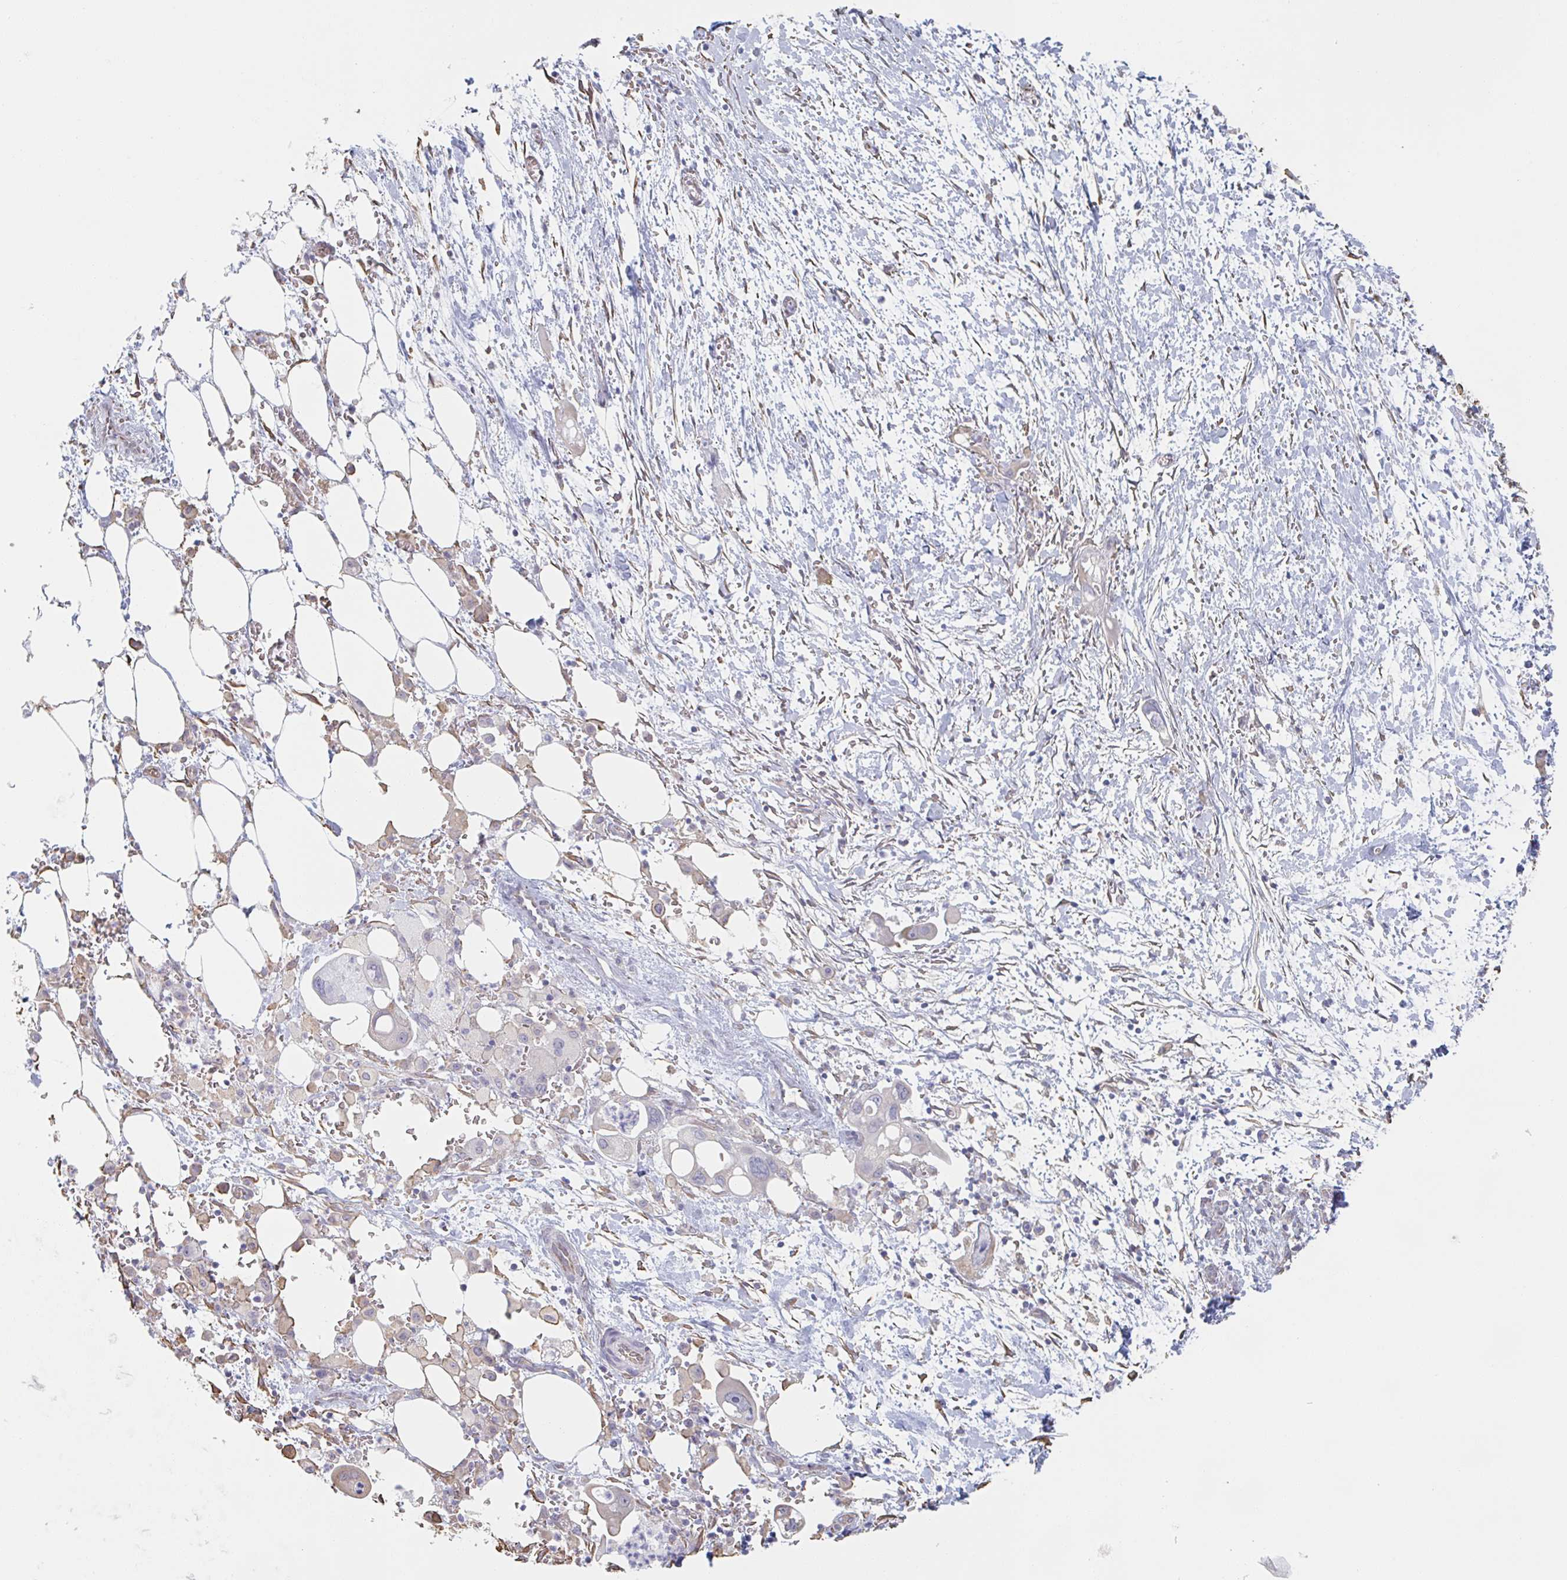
{"staining": {"intensity": "negative", "quantity": "none", "location": "none"}, "tissue": "pancreatic cancer", "cell_type": "Tumor cells", "image_type": "cancer", "snomed": [{"axis": "morphology", "description": "Adenocarcinoma, NOS"}, {"axis": "topography", "description": "Pancreas"}], "caption": "Pancreatic adenocarcinoma stained for a protein using IHC shows no staining tumor cells.", "gene": "RAB5IF", "patient": {"sex": "male", "age": 61}}